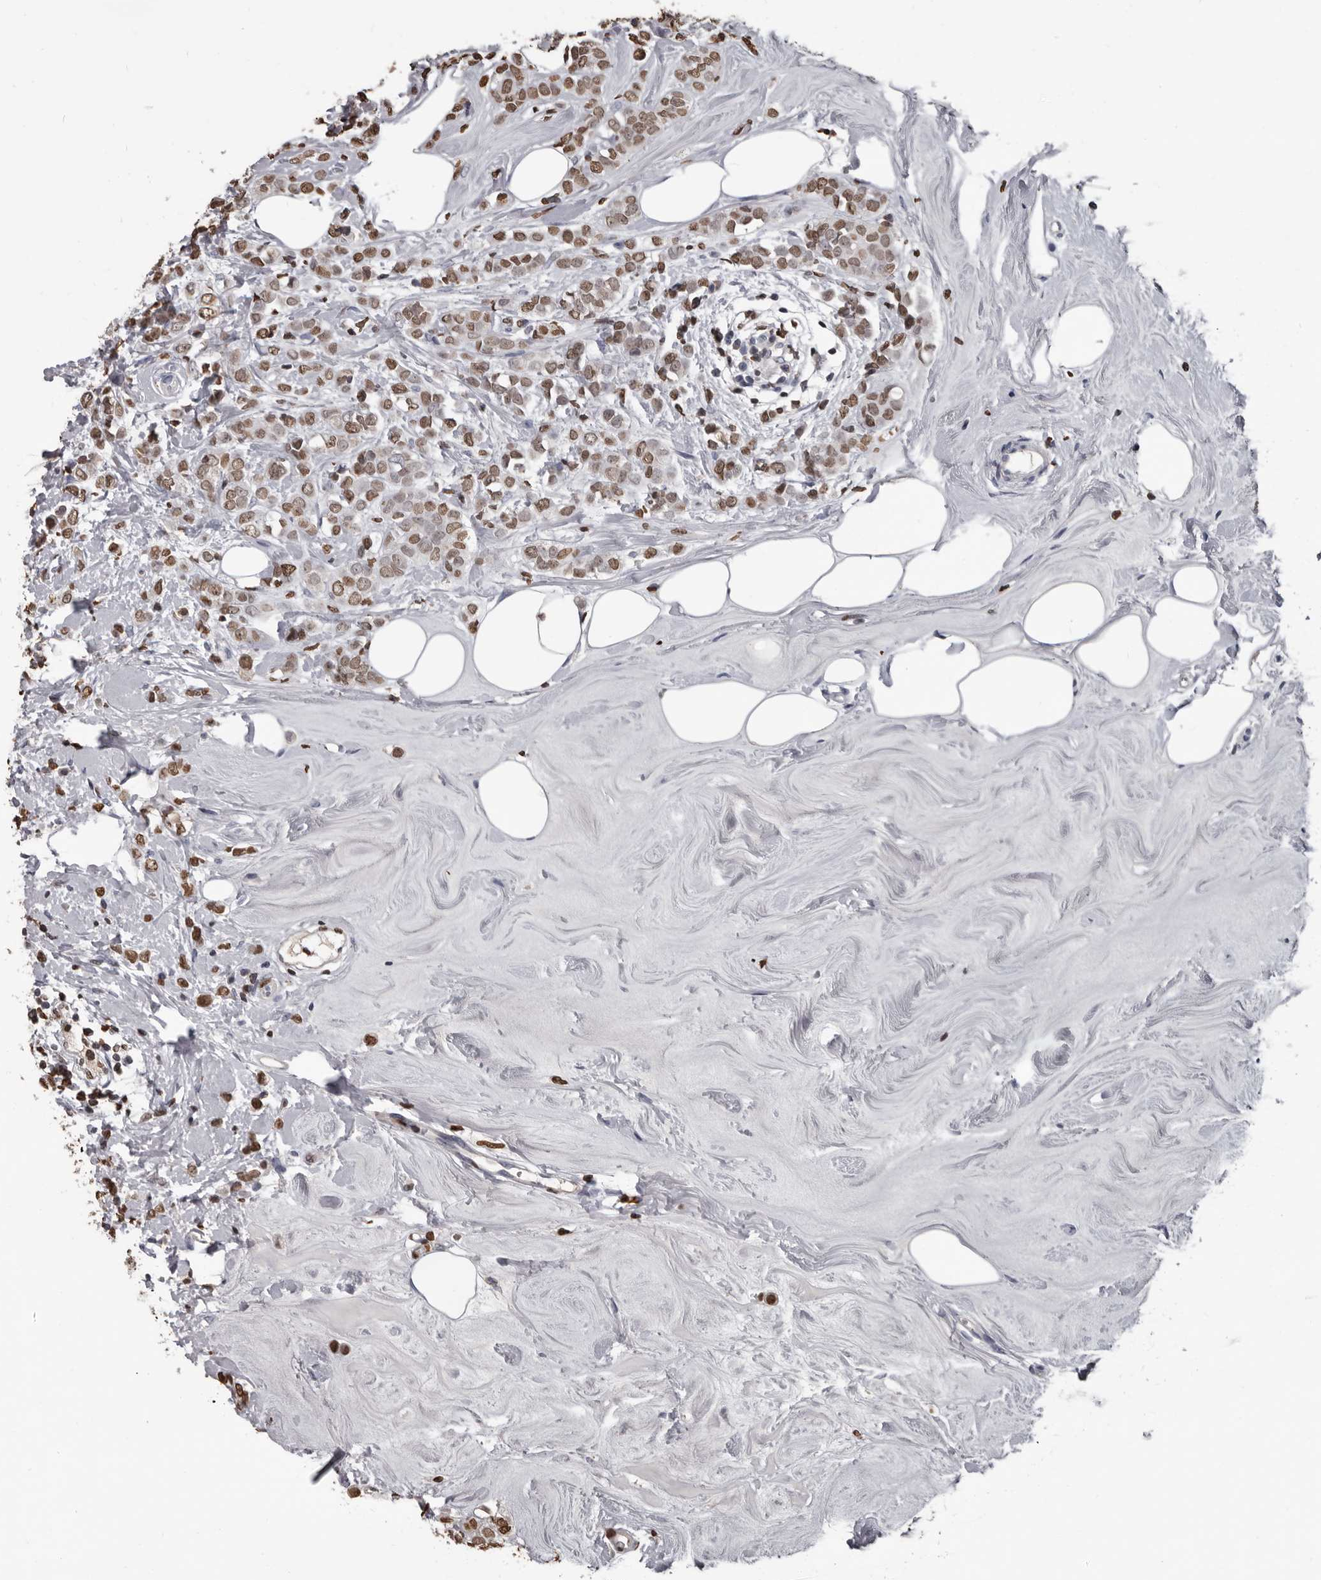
{"staining": {"intensity": "moderate", "quantity": ">75%", "location": "nuclear"}, "tissue": "breast cancer", "cell_type": "Tumor cells", "image_type": "cancer", "snomed": [{"axis": "morphology", "description": "Lobular carcinoma"}, {"axis": "topography", "description": "Breast"}], "caption": "Moderate nuclear positivity is seen in approximately >75% of tumor cells in lobular carcinoma (breast).", "gene": "AHR", "patient": {"sex": "female", "age": 47}}